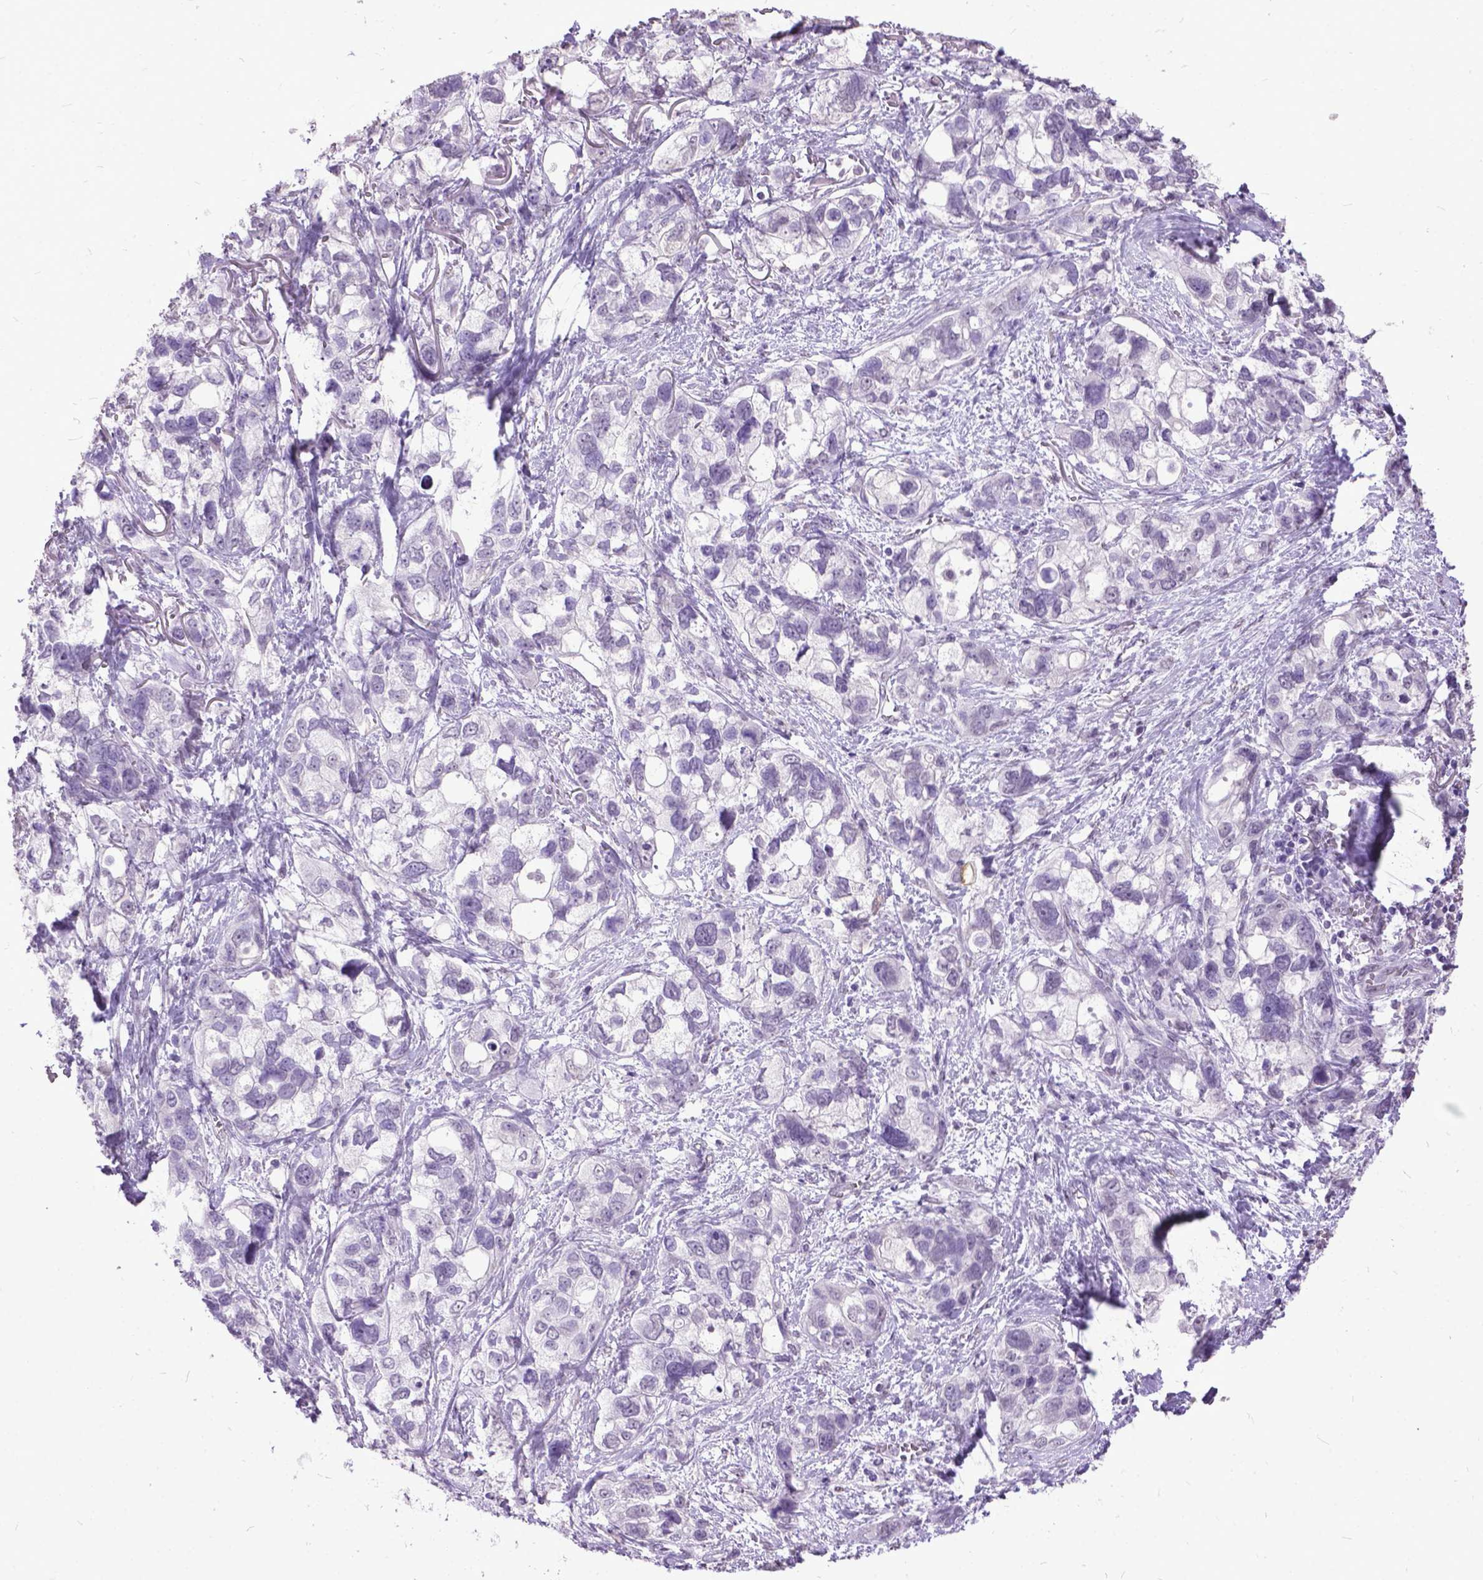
{"staining": {"intensity": "negative", "quantity": "none", "location": "none"}, "tissue": "stomach cancer", "cell_type": "Tumor cells", "image_type": "cancer", "snomed": [{"axis": "morphology", "description": "Adenocarcinoma, NOS"}, {"axis": "topography", "description": "Stomach, upper"}], "caption": "An image of human stomach cancer is negative for staining in tumor cells.", "gene": "MARCHF10", "patient": {"sex": "female", "age": 81}}